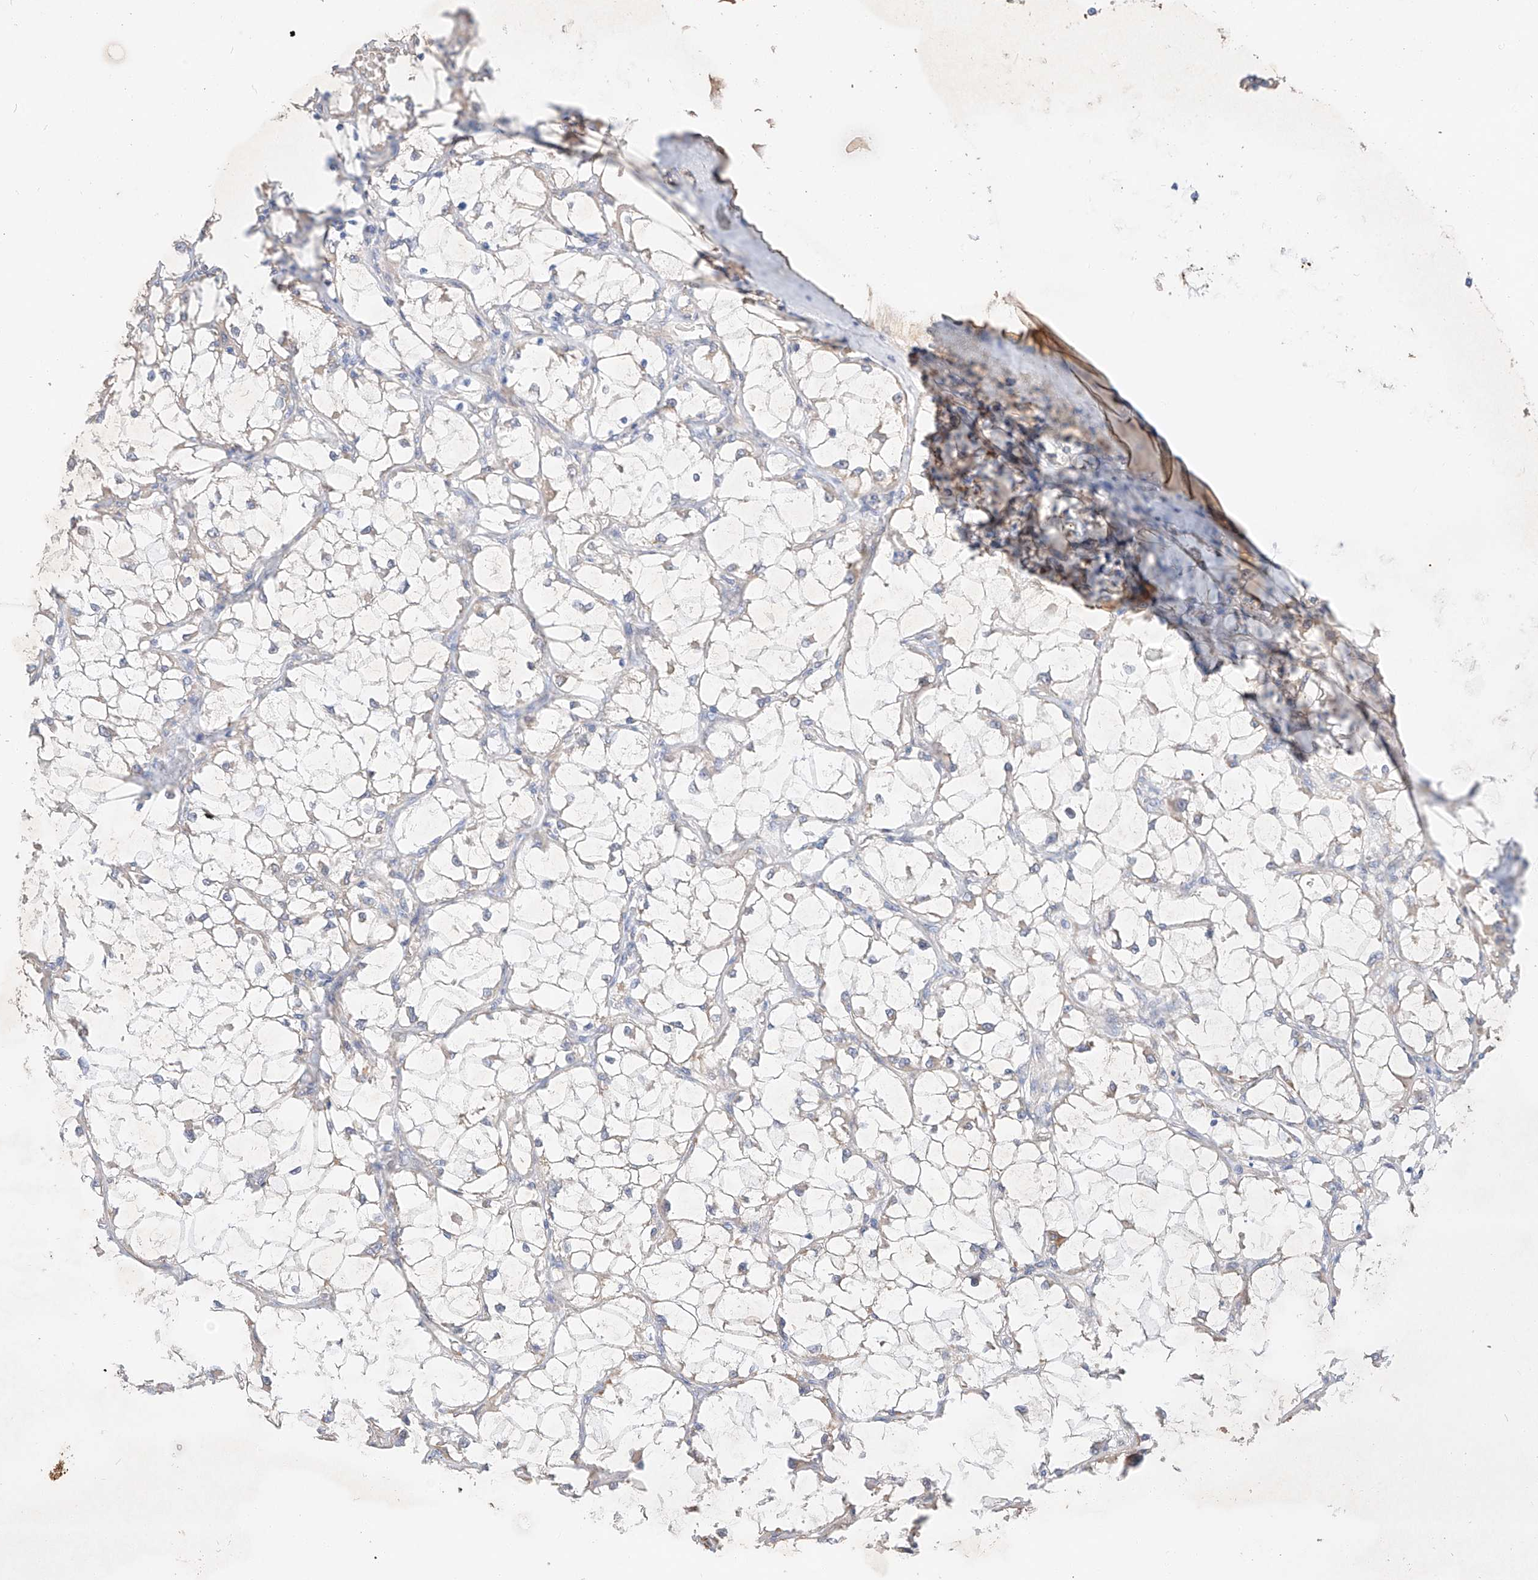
{"staining": {"intensity": "weak", "quantity": "<25%", "location": "cytoplasmic/membranous"}, "tissue": "renal cancer", "cell_type": "Tumor cells", "image_type": "cancer", "snomed": [{"axis": "morphology", "description": "Adenocarcinoma, NOS"}, {"axis": "topography", "description": "Kidney"}], "caption": "Immunohistochemistry photomicrograph of neoplastic tissue: renal cancer (adenocarcinoma) stained with DAB (3,3'-diaminobenzidine) demonstrates no significant protein positivity in tumor cells.", "gene": "RUSC1", "patient": {"sex": "female", "age": 69}}